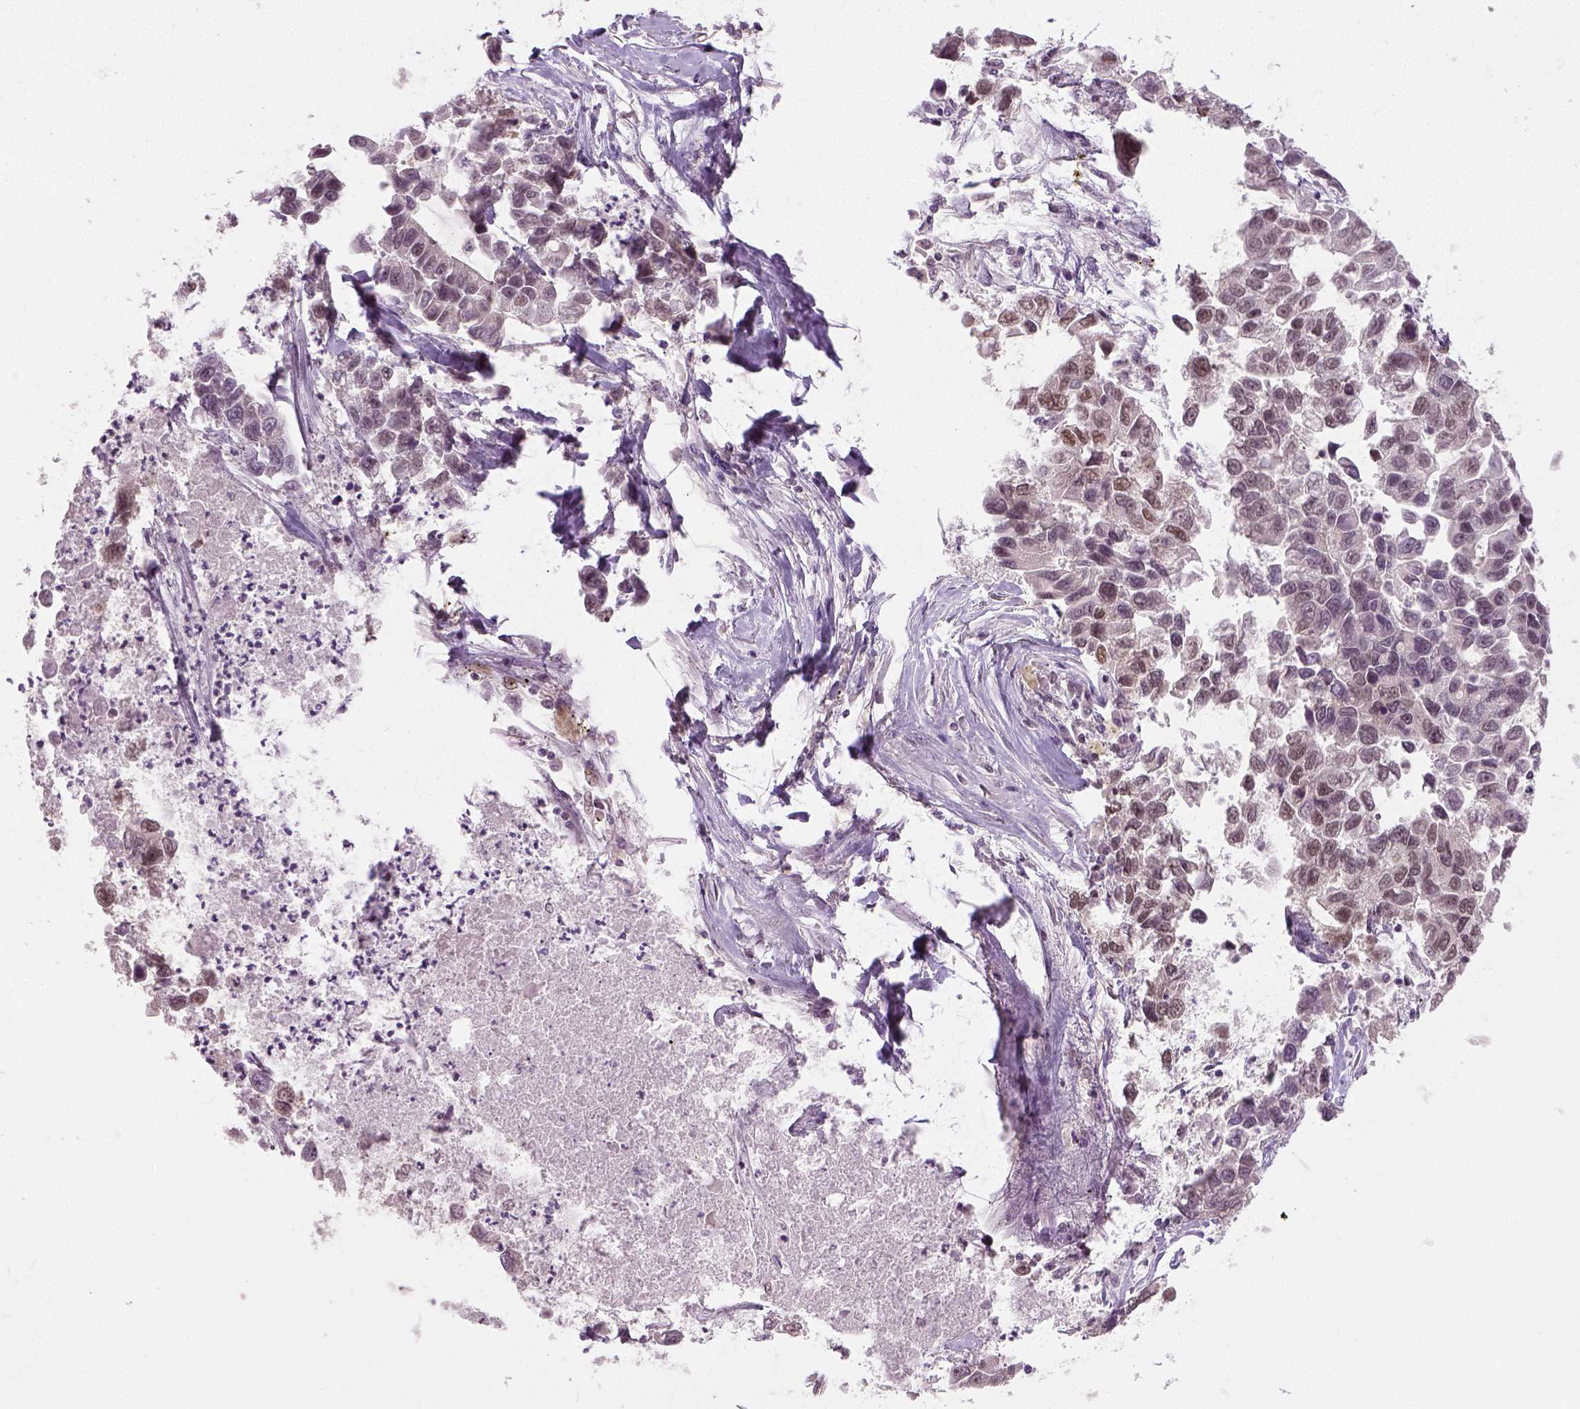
{"staining": {"intensity": "weak", "quantity": "25%-75%", "location": "nuclear"}, "tissue": "lung cancer", "cell_type": "Tumor cells", "image_type": "cancer", "snomed": [{"axis": "morphology", "description": "Adenocarcinoma, NOS"}, {"axis": "topography", "description": "Bronchus"}, {"axis": "topography", "description": "Lung"}], "caption": "Human lung adenocarcinoma stained with a protein marker shows weak staining in tumor cells.", "gene": "FANCE", "patient": {"sex": "female", "age": 51}}